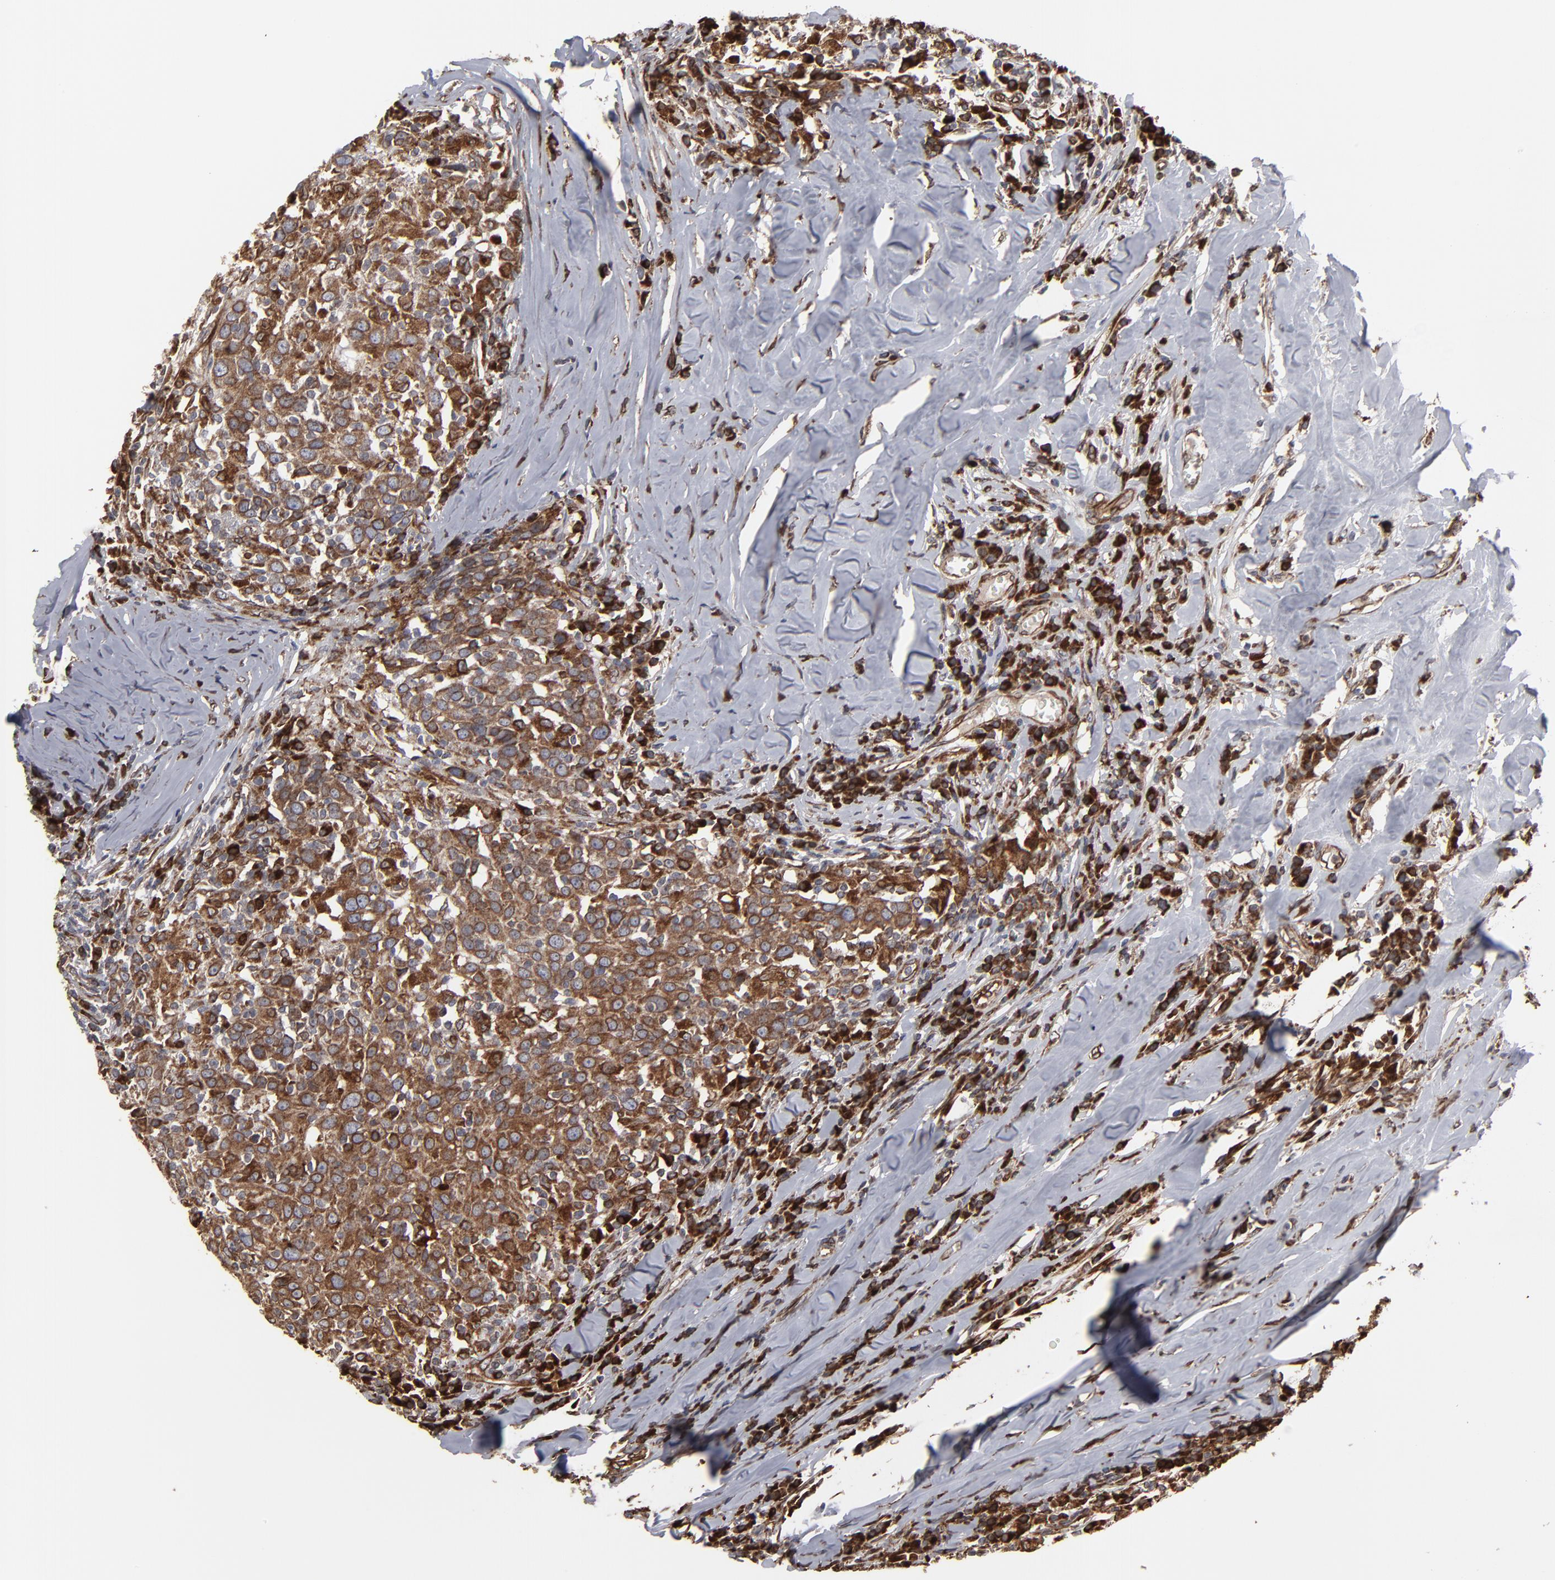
{"staining": {"intensity": "moderate", "quantity": ">75%", "location": "cytoplasmic/membranous"}, "tissue": "head and neck cancer", "cell_type": "Tumor cells", "image_type": "cancer", "snomed": [{"axis": "morphology", "description": "Adenocarcinoma, NOS"}, {"axis": "topography", "description": "Salivary gland"}, {"axis": "topography", "description": "Head-Neck"}], "caption": "Protein staining of head and neck adenocarcinoma tissue demonstrates moderate cytoplasmic/membranous staining in approximately >75% of tumor cells.", "gene": "CNIH1", "patient": {"sex": "female", "age": 65}}